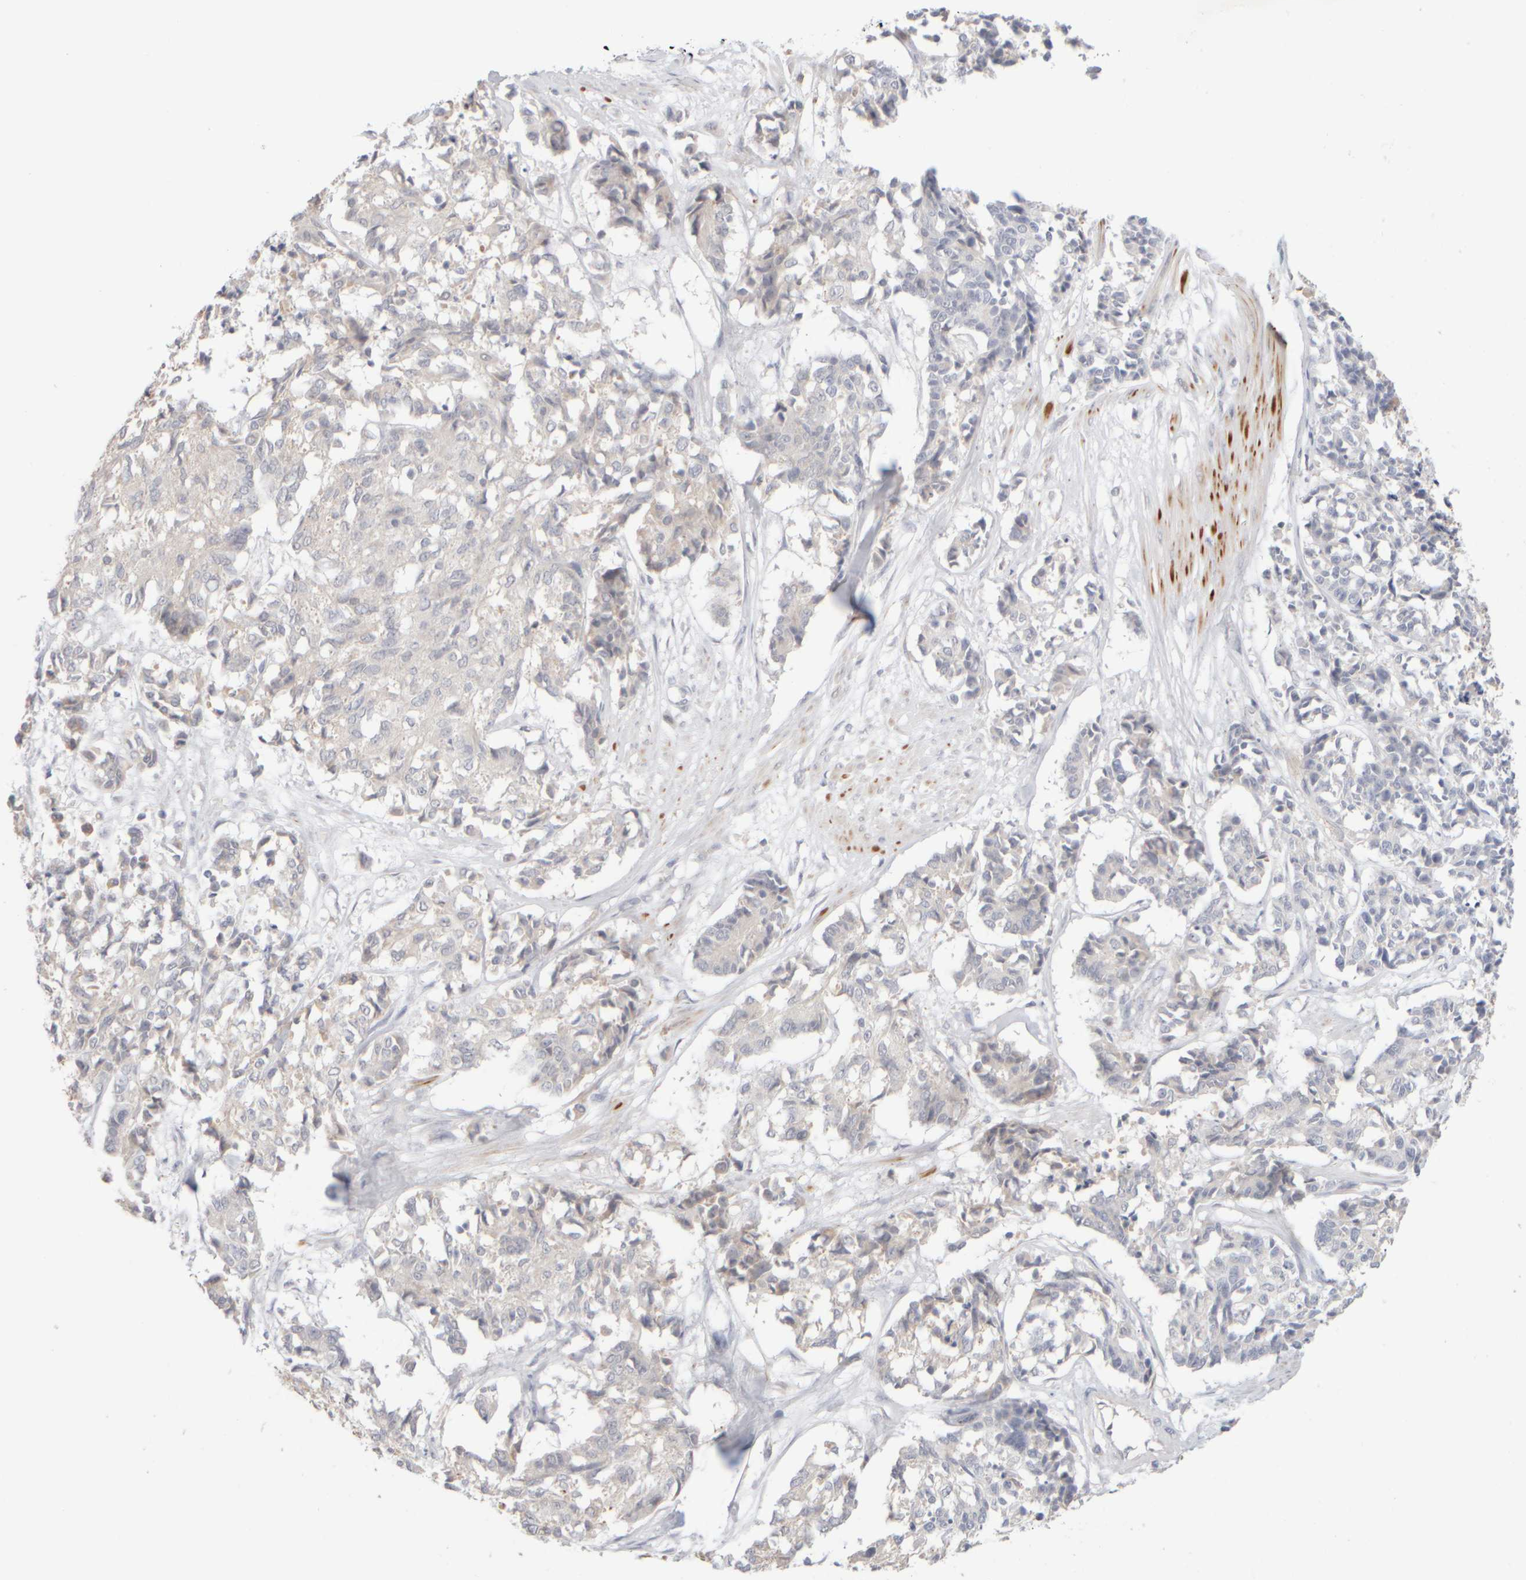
{"staining": {"intensity": "weak", "quantity": "<25%", "location": "cytoplasmic/membranous"}, "tissue": "cervical cancer", "cell_type": "Tumor cells", "image_type": "cancer", "snomed": [{"axis": "morphology", "description": "Squamous cell carcinoma, NOS"}, {"axis": "topography", "description": "Cervix"}], "caption": "An image of human squamous cell carcinoma (cervical) is negative for staining in tumor cells. The staining is performed using DAB brown chromogen with nuclei counter-stained in using hematoxylin.", "gene": "ZNF112", "patient": {"sex": "female", "age": 35}}